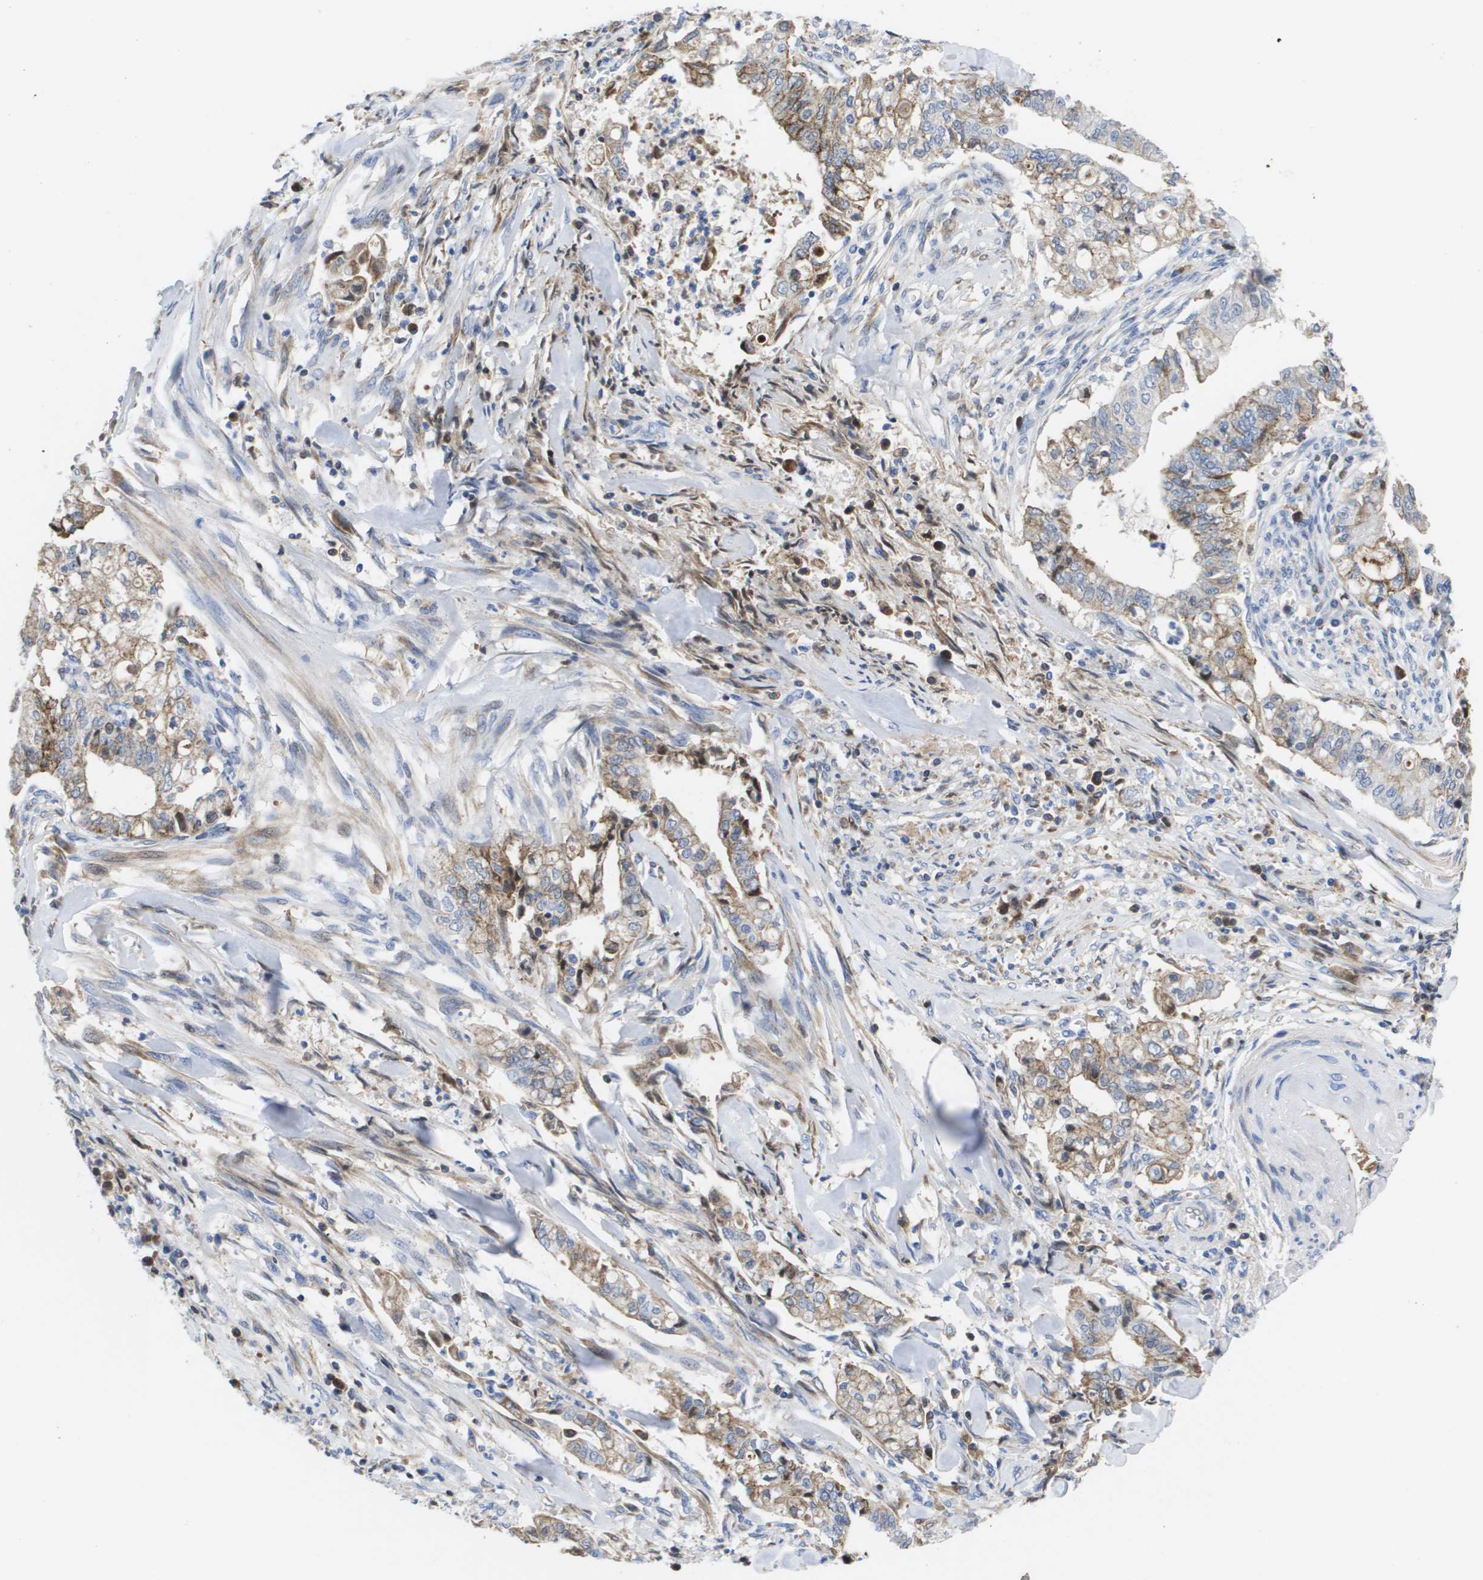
{"staining": {"intensity": "weak", "quantity": "25%-75%", "location": "cytoplasmic/membranous"}, "tissue": "cervical cancer", "cell_type": "Tumor cells", "image_type": "cancer", "snomed": [{"axis": "morphology", "description": "Adenocarcinoma, NOS"}, {"axis": "topography", "description": "Cervix"}], "caption": "A histopathology image showing weak cytoplasmic/membranous expression in about 25%-75% of tumor cells in adenocarcinoma (cervical), as visualized by brown immunohistochemical staining.", "gene": "SERPINC1", "patient": {"sex": "female", "age": 44}}